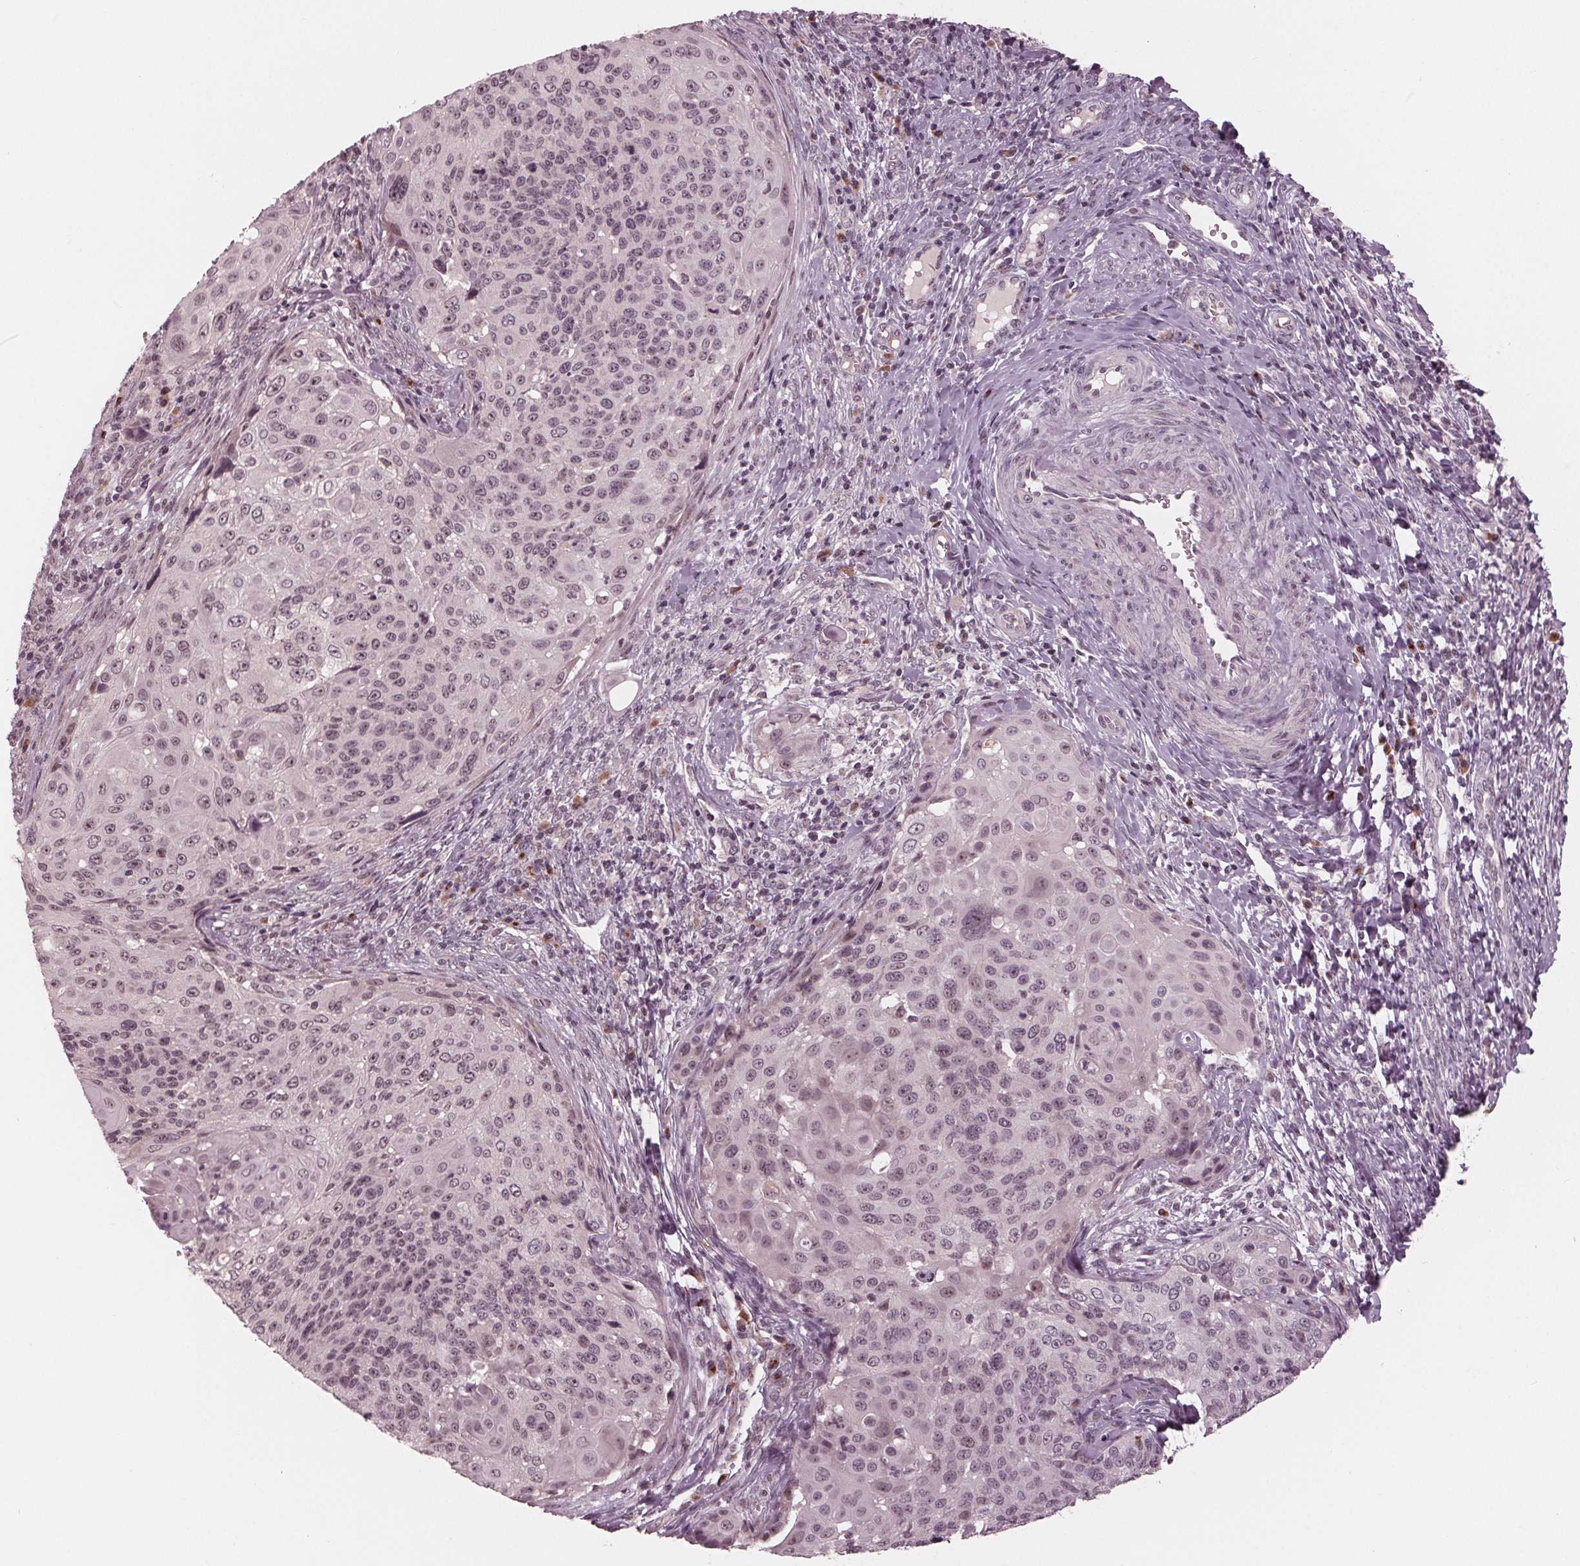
{"staining": {"intensity": "weak", "quantity": "<25%", "location": "nuclear"}, "tissue": "cervical cancer", "cell_type": "Tumor cells", "image_type": "cancer", "snomed": [{"axis": "morphology", "description": "Squamous cell carcinoma, NOS"}, {"axis": "topography", "description": "Cervix"}], "caption": "The immunohistochemistry histopathology image has no significant positivity in tumor cells of cervical cancer tissue.", "gene": "SLX4", "patient": {"sex": "female", "age": 49}}